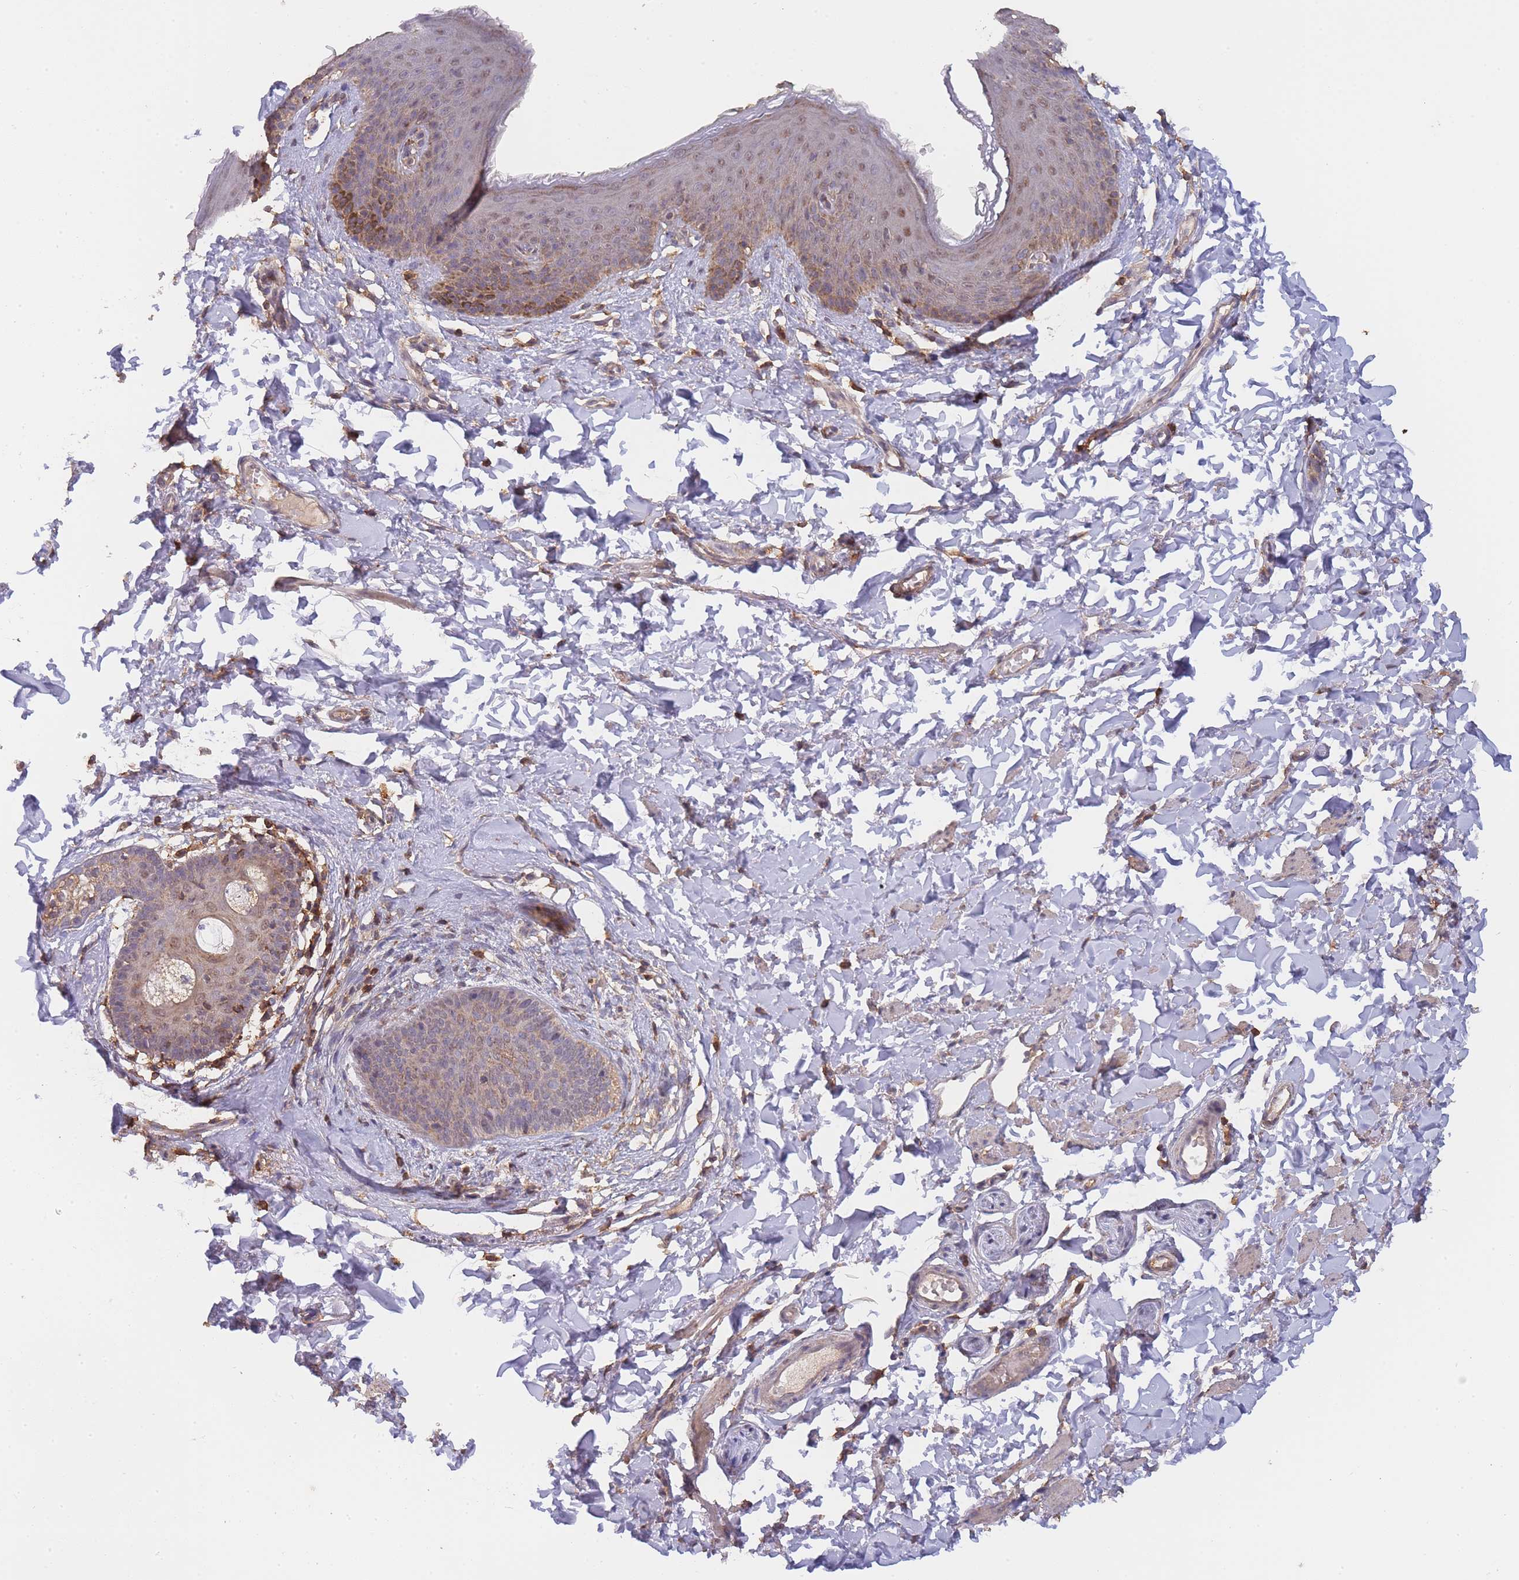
{"staining": {"intensity": "moderate", "quantity": ">75%", "location": "nuclear"}, "tissue": "skin", "cell_type": "Epidermal cells", "image_type": "normal", "snomed": [{"axis": "morphology", "description": "Normal tissue, NOS"}, {"axis": "topography", "description": "Vulva"}], "caption": "Moderate nuclear positivity is seen in approximately >75% of epidermal cells in unremarkable skin. The staining was performed using DAB (3,3'-diaminobenzidine), with brown indicating positive protein expression. Nuclei are stained blue with hematoxylin.", "gene": "METRN", "patient": {"sex": "female", "age": 66}}